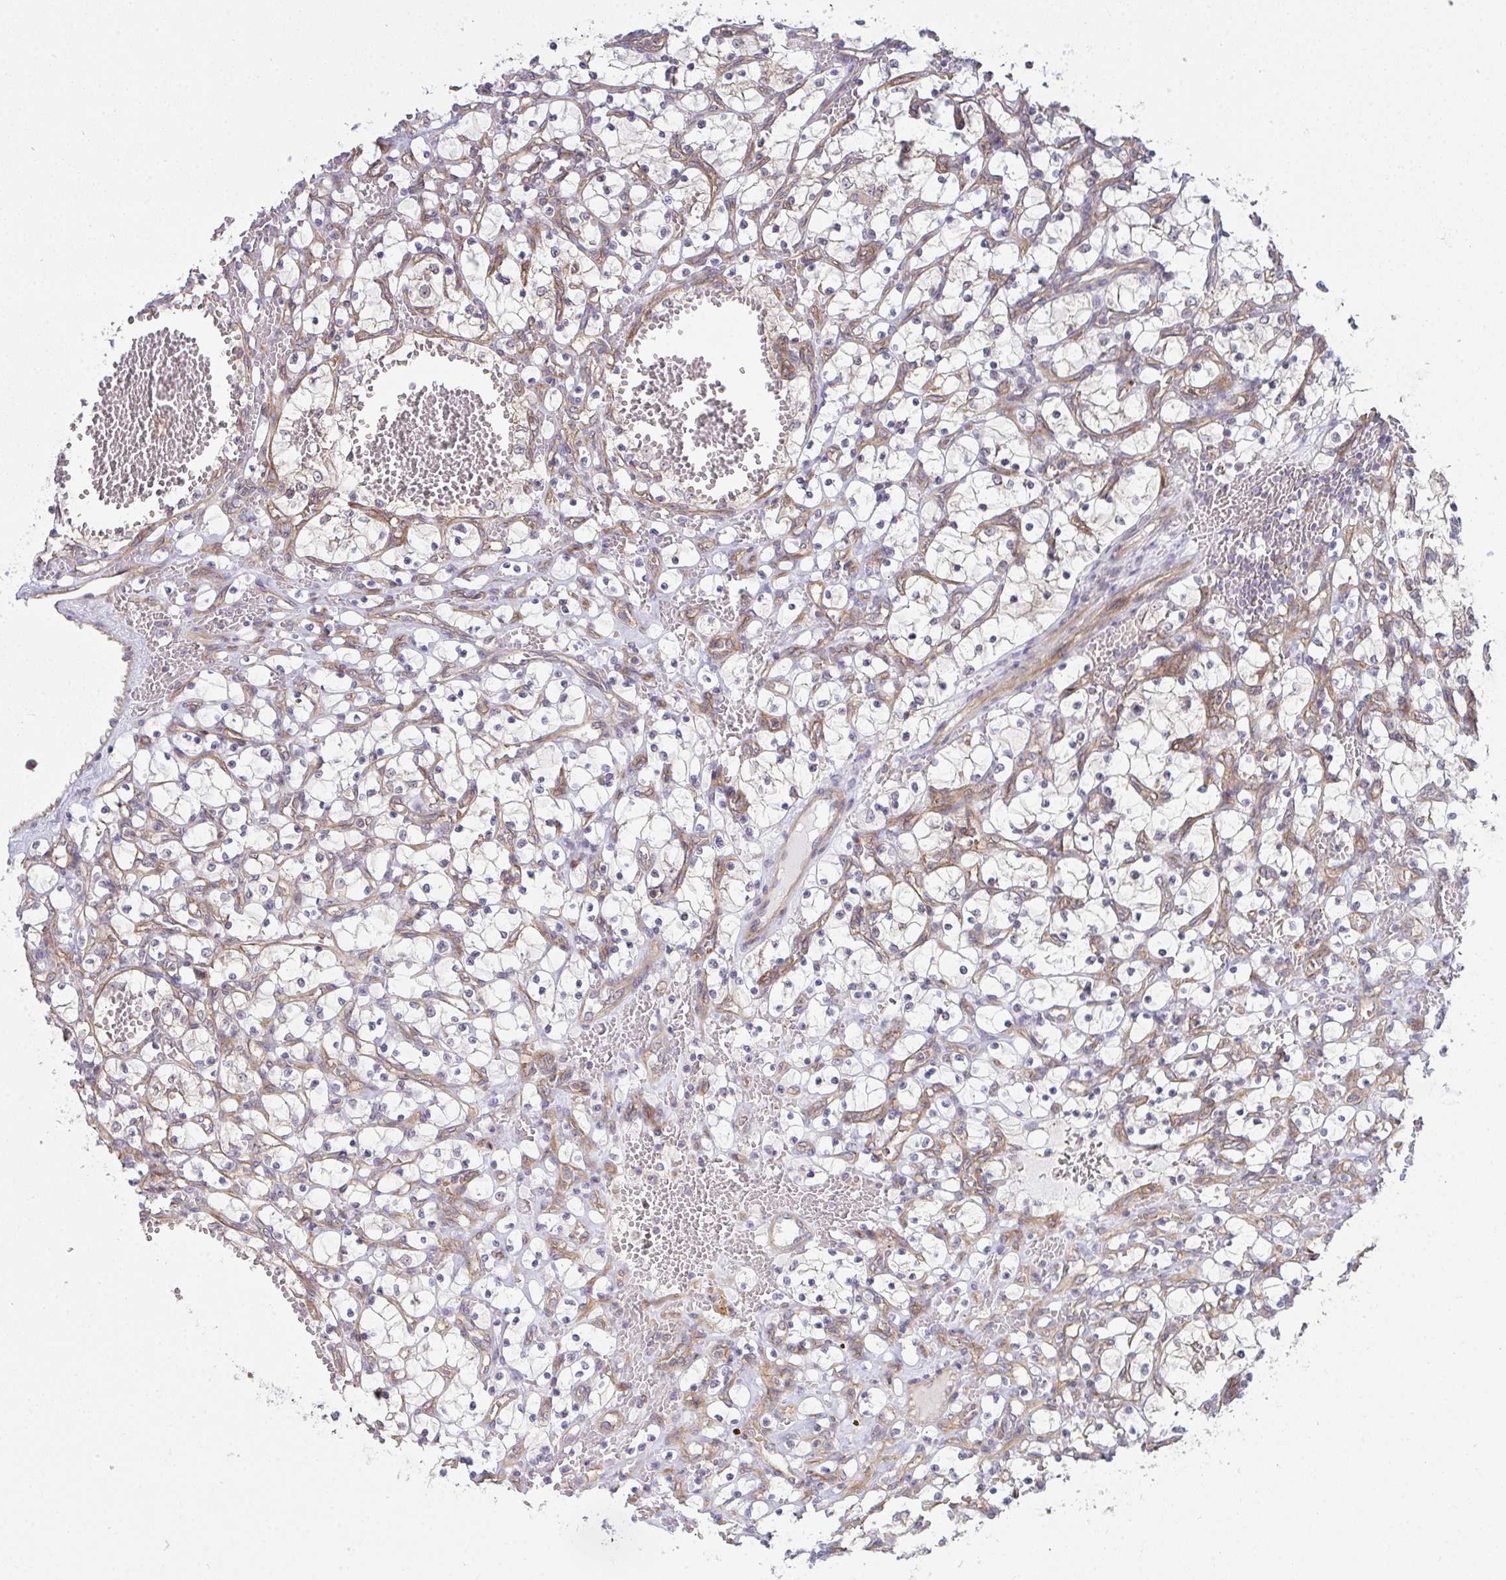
{"staining": {"intensity": "negative", "quantity": "none", "location": "none"}, "tissue": "renal cancer", "cell_type": "Tumor cells", "image_type": "cancer", "snomed": [{"axis": "morphology", "description": "Adenocarcinoma, NOS"}, {"axis": "topography", "description": "Kidney"}], "caption": "Renal cancer was stained to show a protein in brown. There is no significant expression in tumor cells.", "gene": "CASP9", "patient": {"sex": "female", "age": 69}}